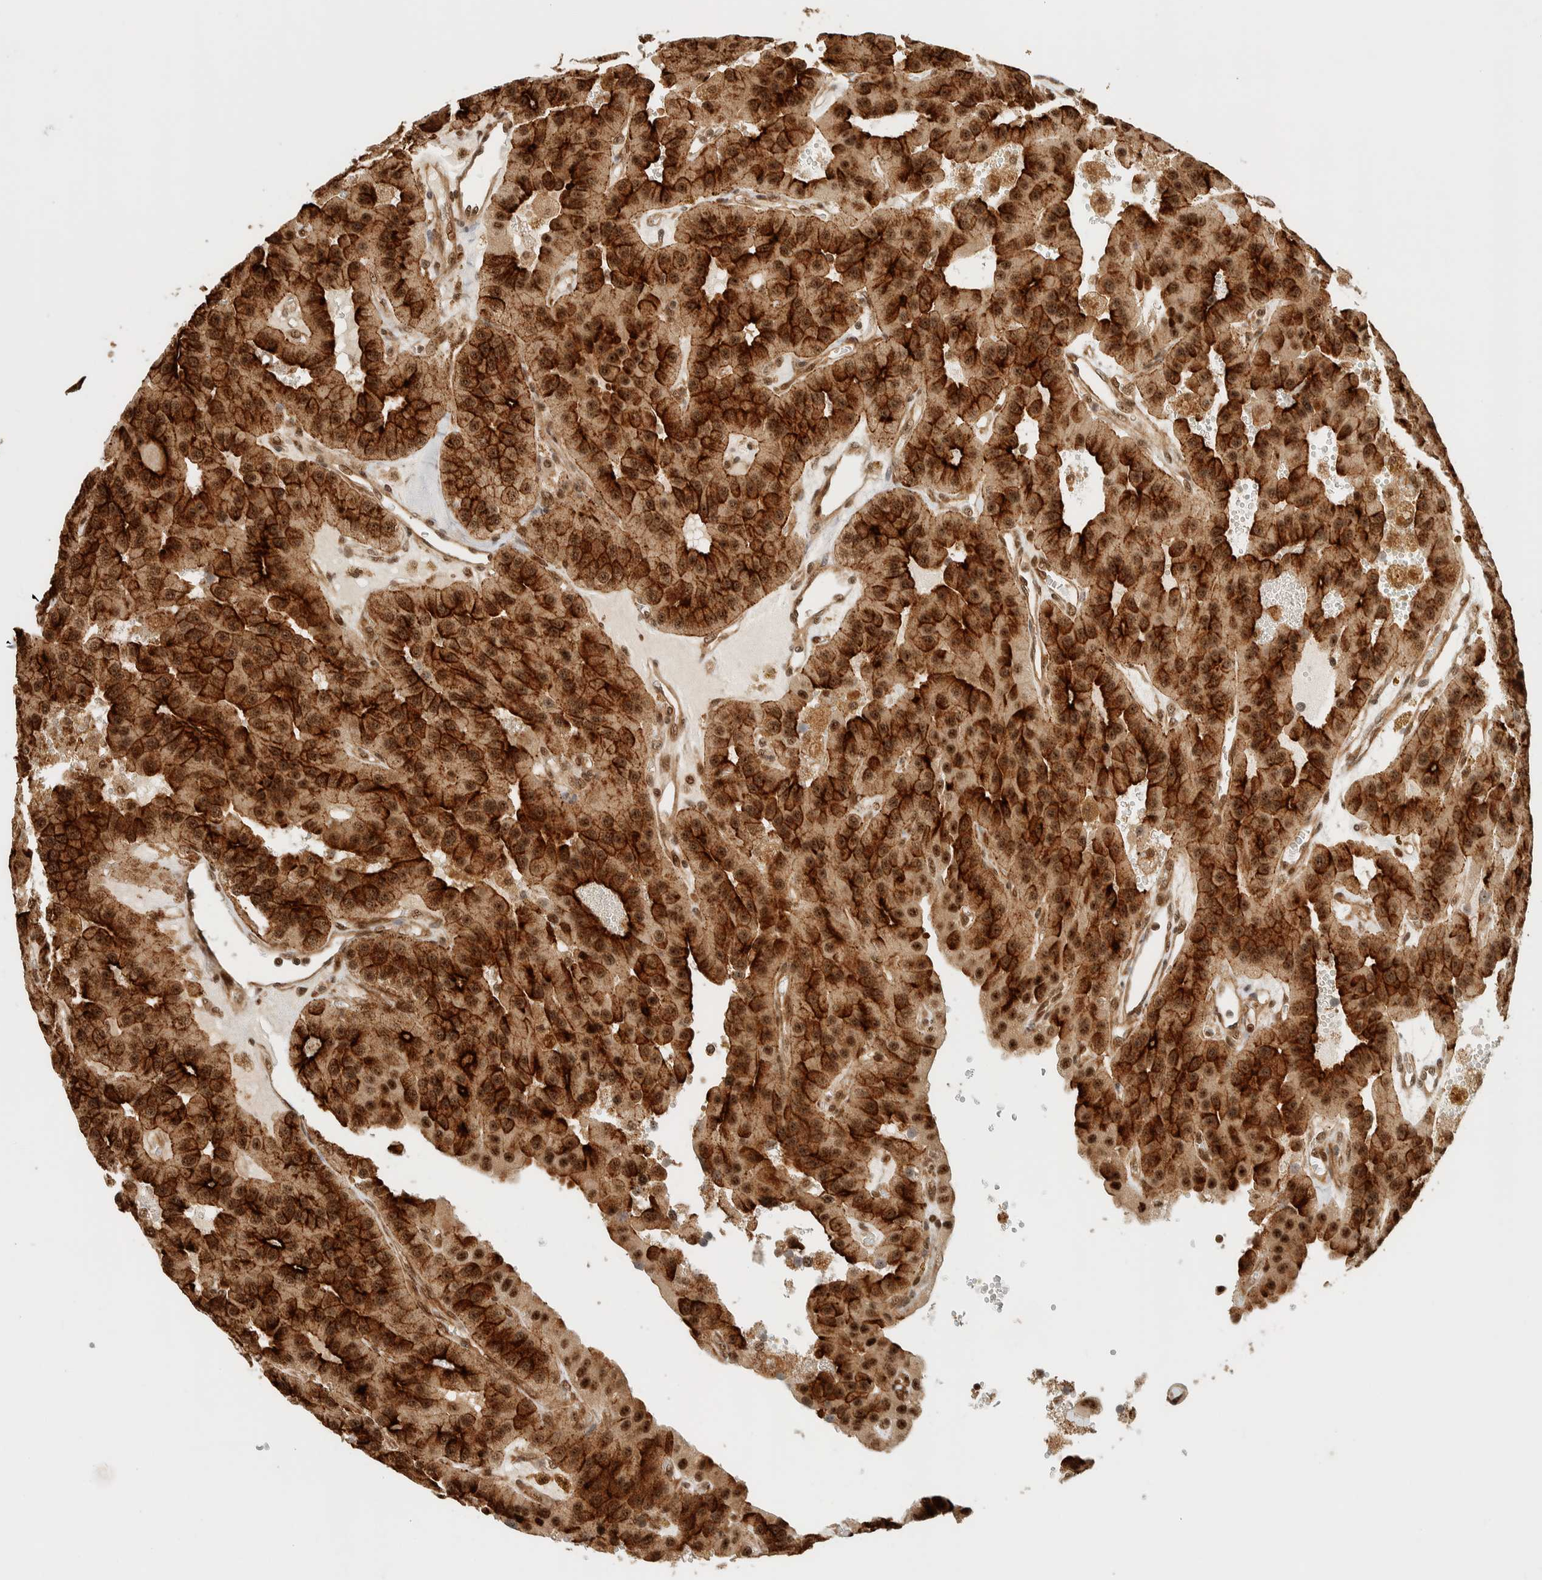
{"staining": {"intensity": "strong", "quantity": ">75%", "location": "cytoplasmic/membranous,nuclear"}, "tissue": "parathyroid gland", "cell_type": "Glandular cells", "image_type": "normal", "snomed": [{"axis": "morphology", "description": "Normal tissue, NOS"}, {"axis": "morphology", "description": "Adenoma, NOS"}, {"axis": "topography", "description": "Parathyroid gland"}], "caption": "Protein analysis of unremarkable parathyroid gland exhibits strong cytoplasmic/membranous,nuclear positivity in approximately >75% of glandular cells. (IHC, brightfield microscopy, high magnification).", "gene": "SIK1", "patient": {"sex": "female", "age": 86}}